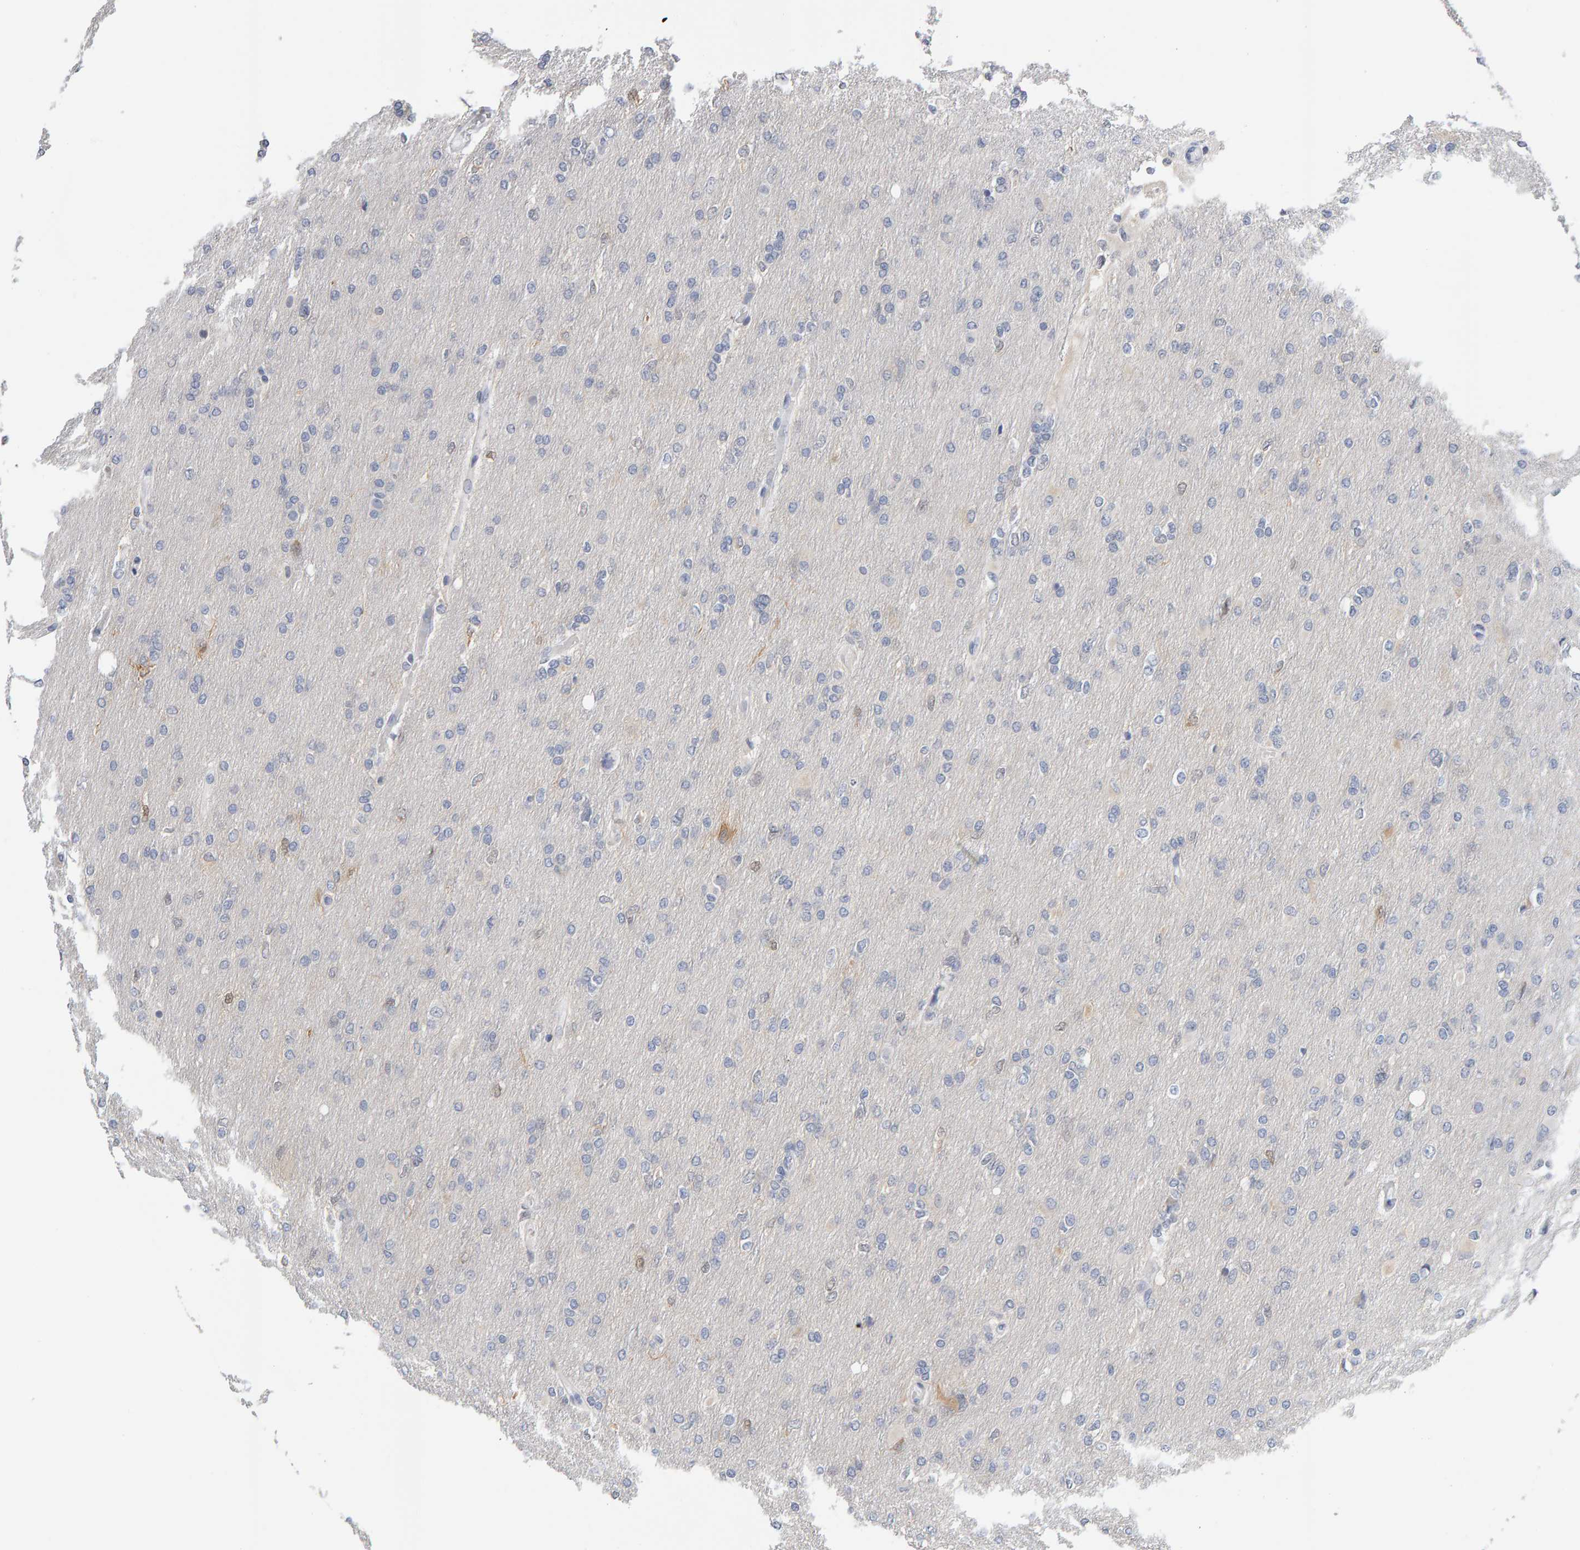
{"staining": {"intensity": "weak", "quantity": "<25%", "location": "cytoplasmic/membranous"}, "tissue": "glioma", "cell_type": "Tumor cells", "image_type": "cancer", "snomed": [{"axis": "morphology", "description": "Glioma, malignant, High grade"}, {"axis": "topography", "description": "Cerebral cortex"}], "caption": "IHC of glioma displays no positivity in tumor cells.", "gene": "CTH", "patient": {"sex": "female", "age": 36}}